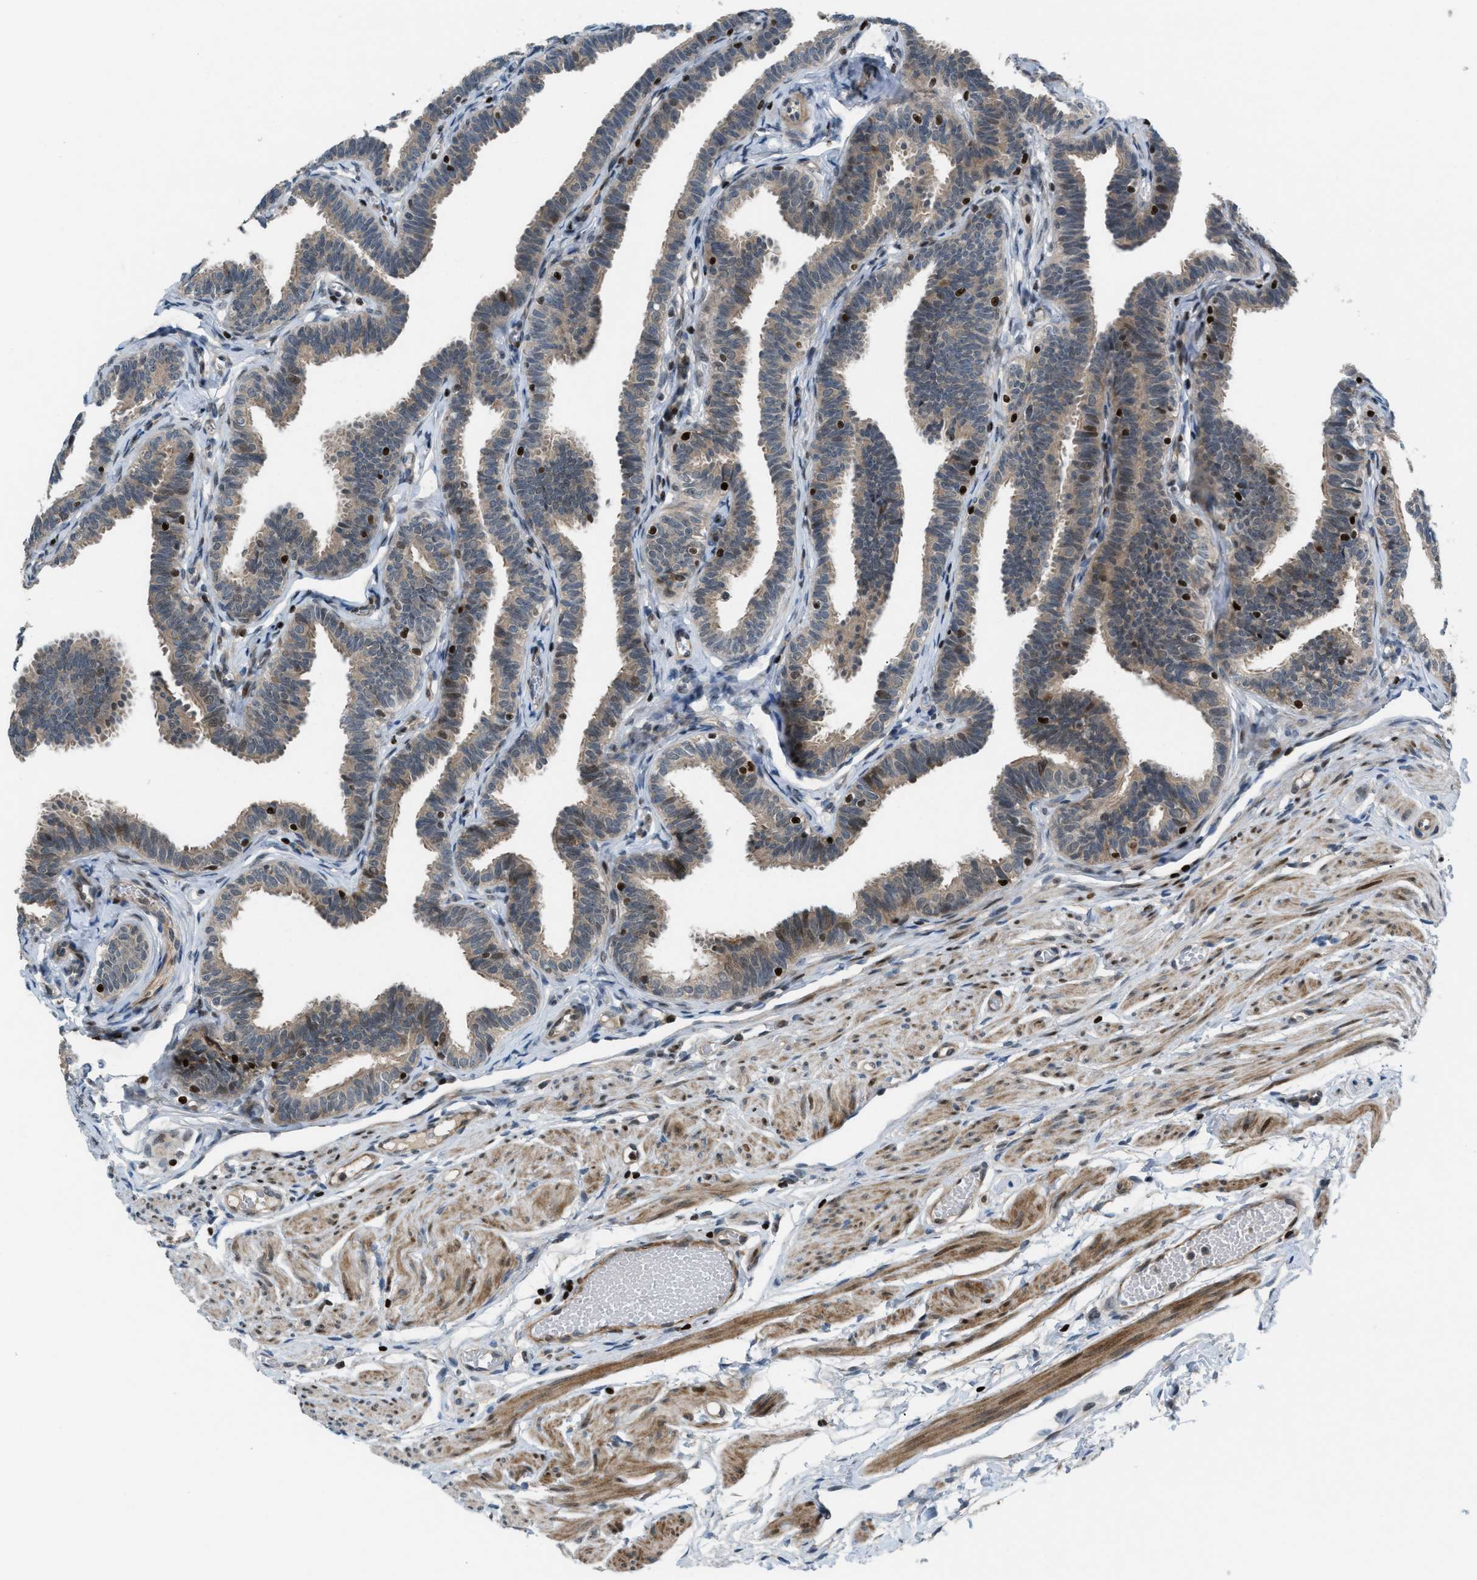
{"staining": {"intensity": "weak", "quantity": ">75%", "location": "cytoplasmic/membranous"}, "tissue": "fallopian tube", "cell_type": "Glandular cells", "image_type": "normal", "snomed": [{"axis": "morphology", "description": "Normal tissue, NOS"}, {"axis": "topography", "description": "Fallopian tube"}, {"axis": "topography", "description": "Ovary"}], "caption": "This is a histology image of immunohistochemistry staining of normal fallopian tube, which shows weak staining in the cytoplasmic/membranous of glandular cells.", "gene": "ZNF276", "patient": {"sex": "female", "age": 23}}